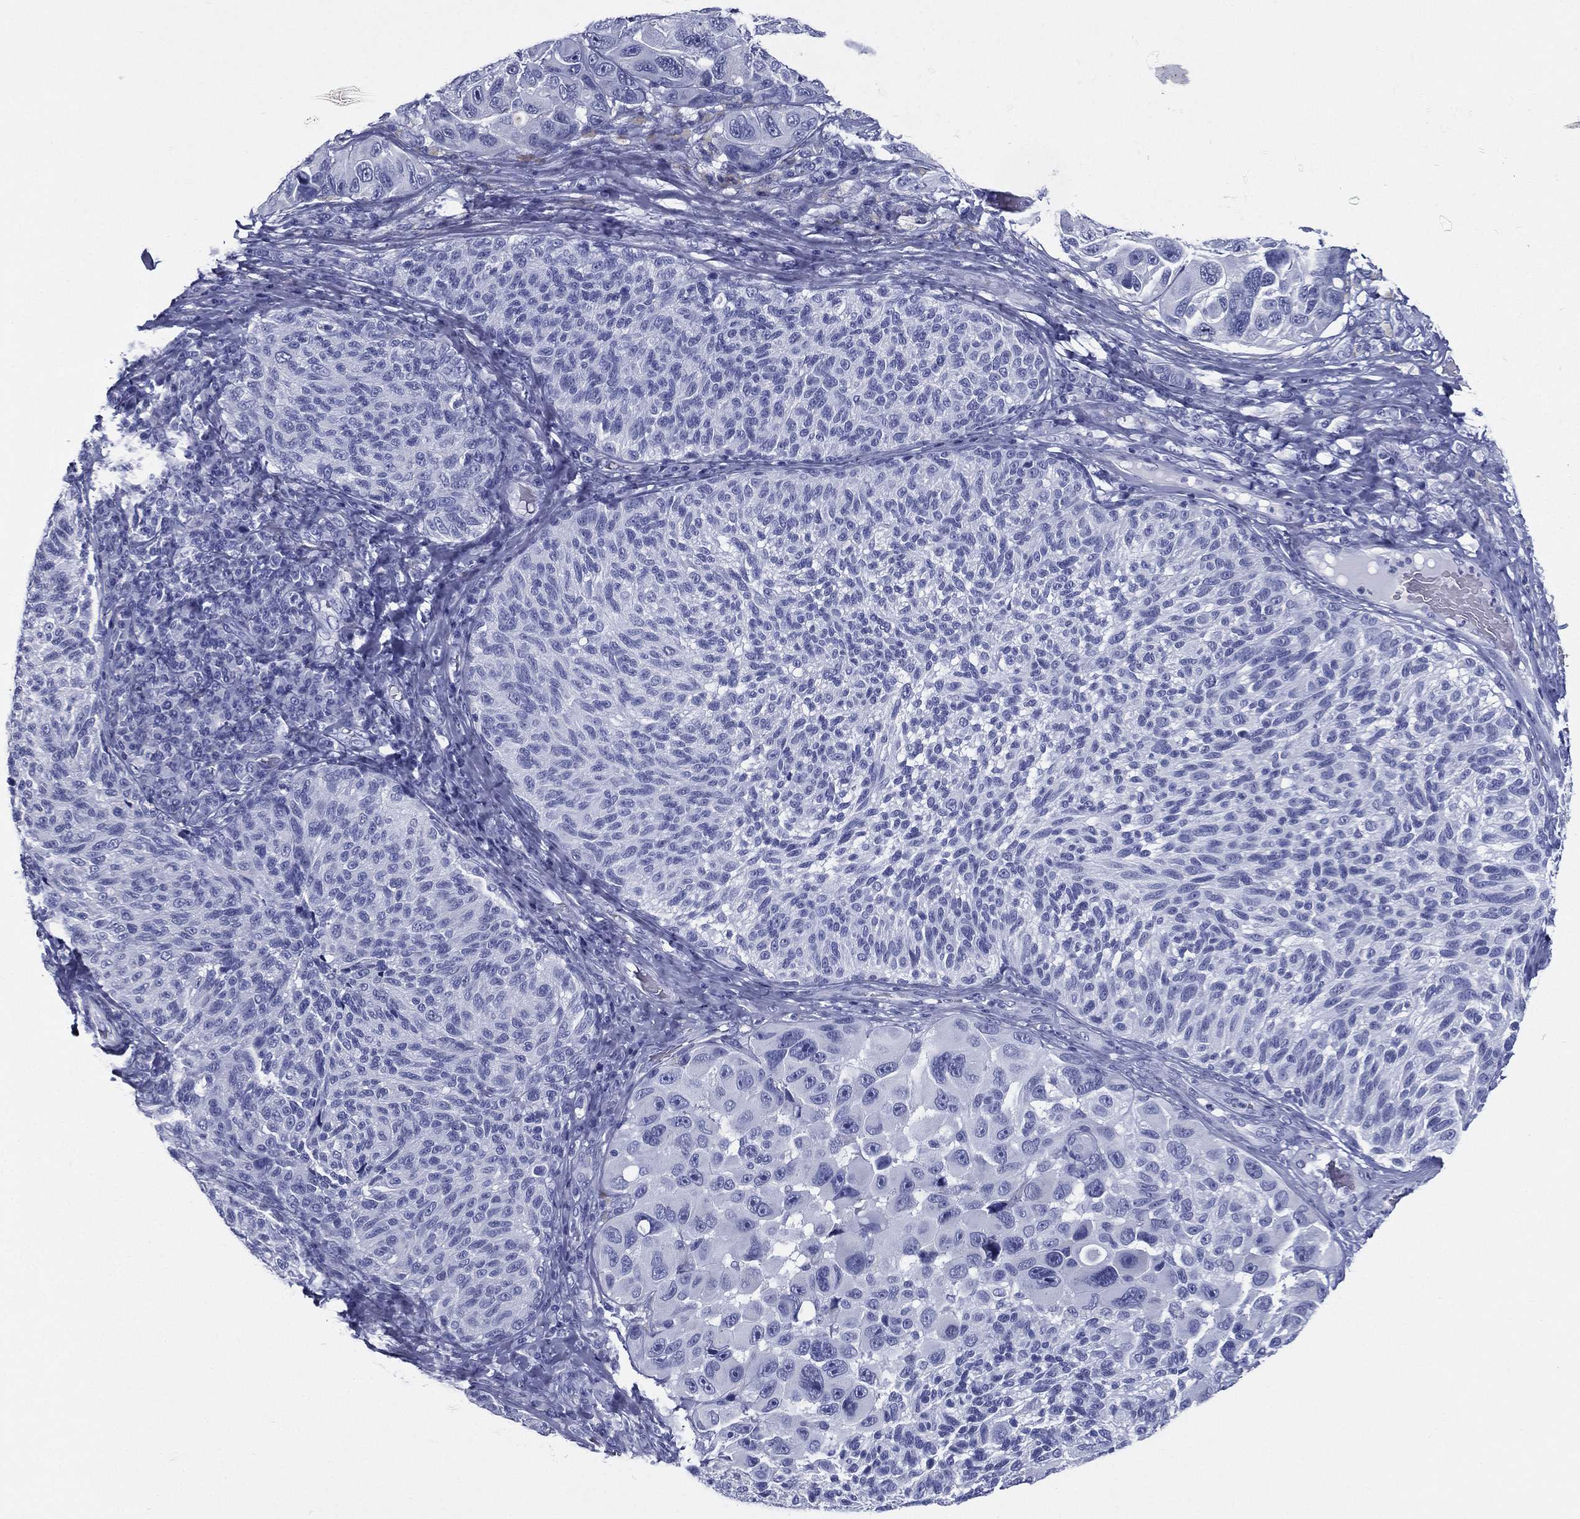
{"staining": {"intensity": "negative", "quantity": "none", "location": "none"}, "tissue": "melanoma", "cell_type": "Tumor cells", "image_type": "cancer", "snomed": [{"axis": "morphology", "description": "Malignant melanoma, NOS"}, {"axis": "topography", "description": "Skin"}], "caption": "An IHC histopathology image of malignant melanoma is shown. There is no staining in tumor cells of malignant melanoma.", "gene": "RSPH4A", "patient": {"sex": "female", "age": 73}}